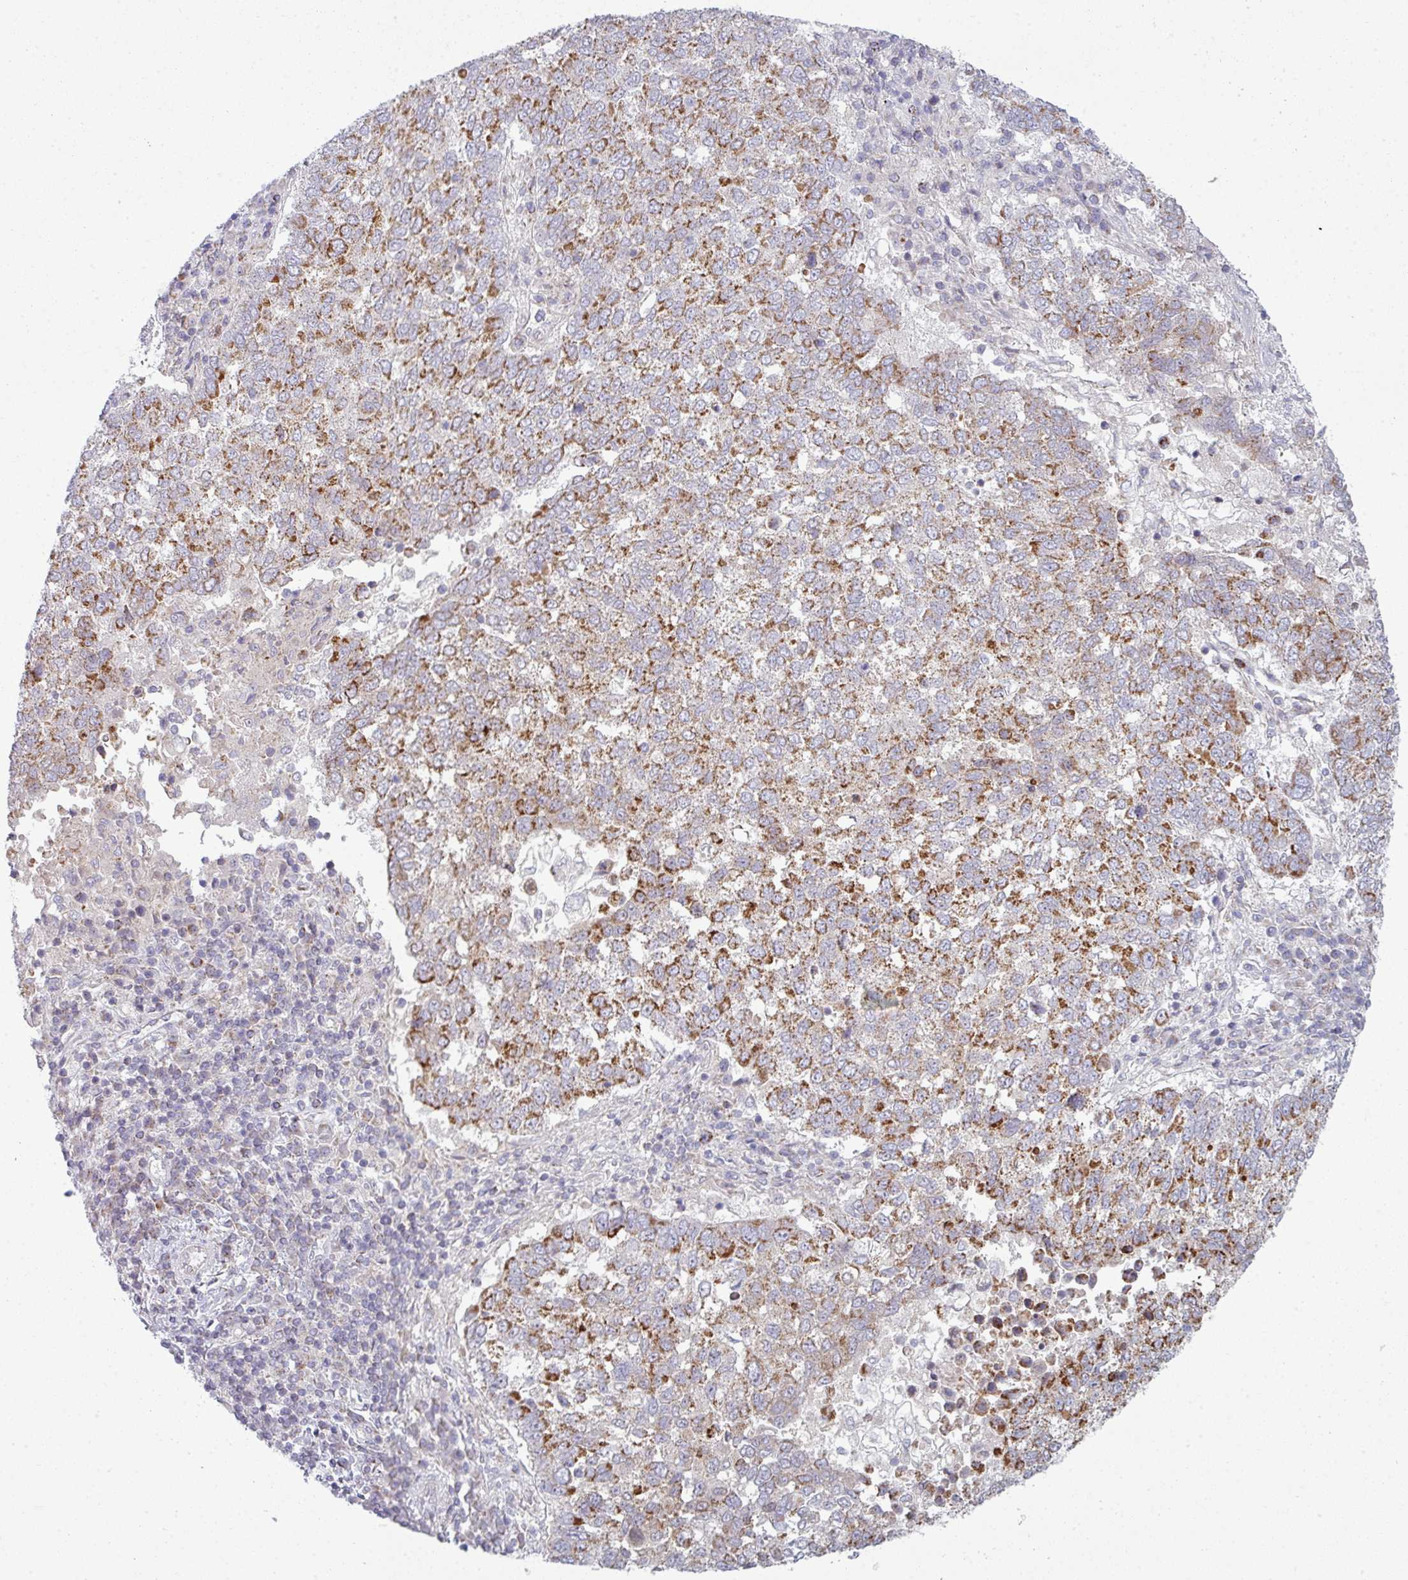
{"staining": {"intensity": "strong", "quantity": ">75%", "location": "cytoplasmic/membranous"}, "tissue": "lung cancer", "cell_type": "Tumor cells", "image_type": "cancer", "snomed": [{"axis": "morphology", "description": "Squamous cell carcinoma, NOS"}, {"axis": "topography", "description": "Lung"}], "caption": "High-magnification brightfield microscopy of squamous cell carcinoma (lung) stained with DAB (brown) and counterstained with hematoxylin (blue). tumor cells exhibit strong cytoplasmic/membranous positivity is identified in approximately>75% of cells. (Stains: DAB in brown, nuclei in blue, Microscopy: brightfield microscopy at high magnification).", "gene": "ZNF615", "patient": {"sex": "male", "age": 73}}